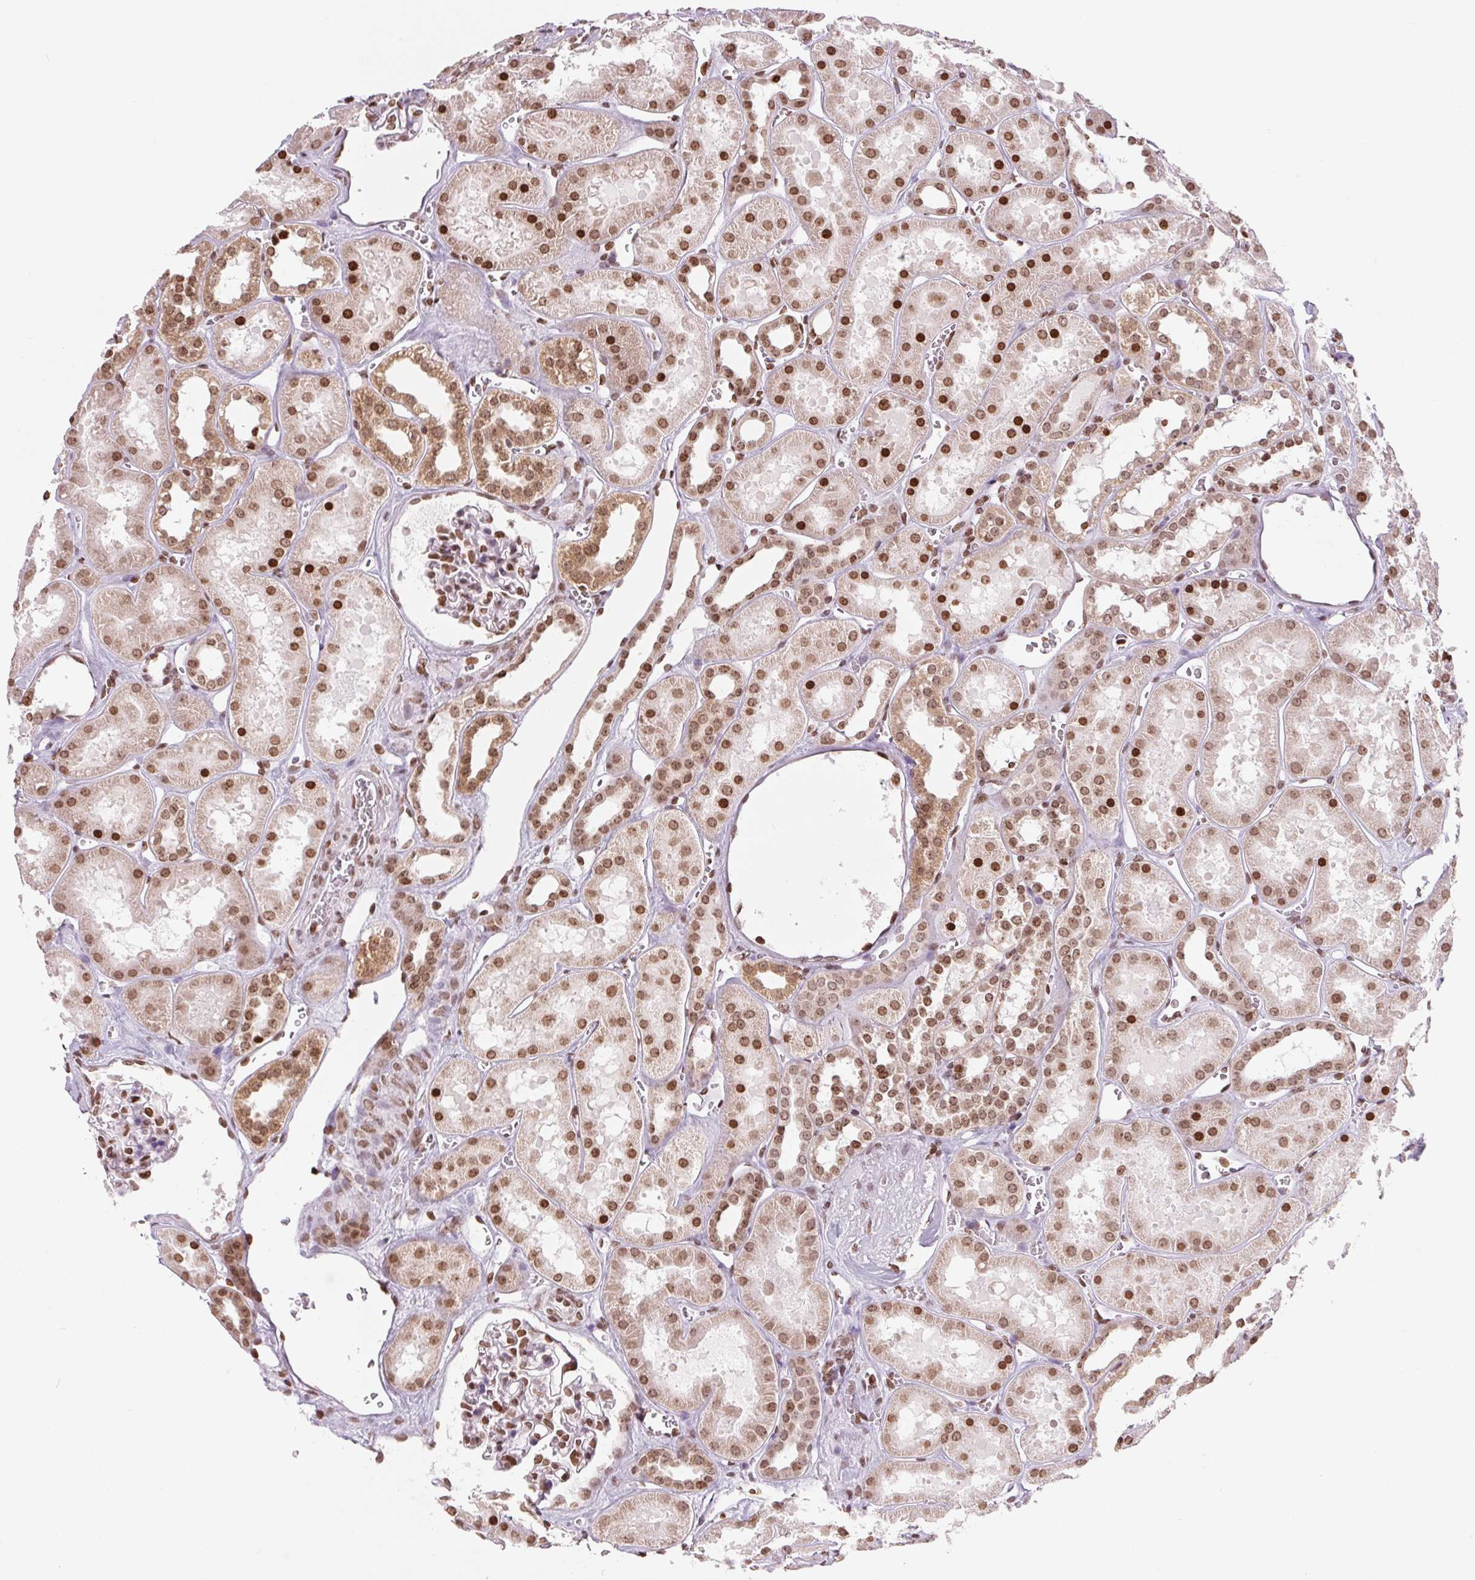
{"staining": {"intensity": "moderate", "quantity": ">75%", "location": "nuclear"}, "tissue": "kidney", "cell_type": "Cells in glomeruli", "image_type": "normal", "snomed": [{"axis": "morphology", "description": "Normal tissue, NOS"}, {"axis": "topography", "description": "Kidney"}], "caption": "Approximately >75% of cells in glomeruli in unremarkable human kidney demonstrate moderate nuclear protein positivity as visualized by brown immunohistochemical staining.", "gene": "SMIM12", "patient": {"sex": "female", "age": 41}}